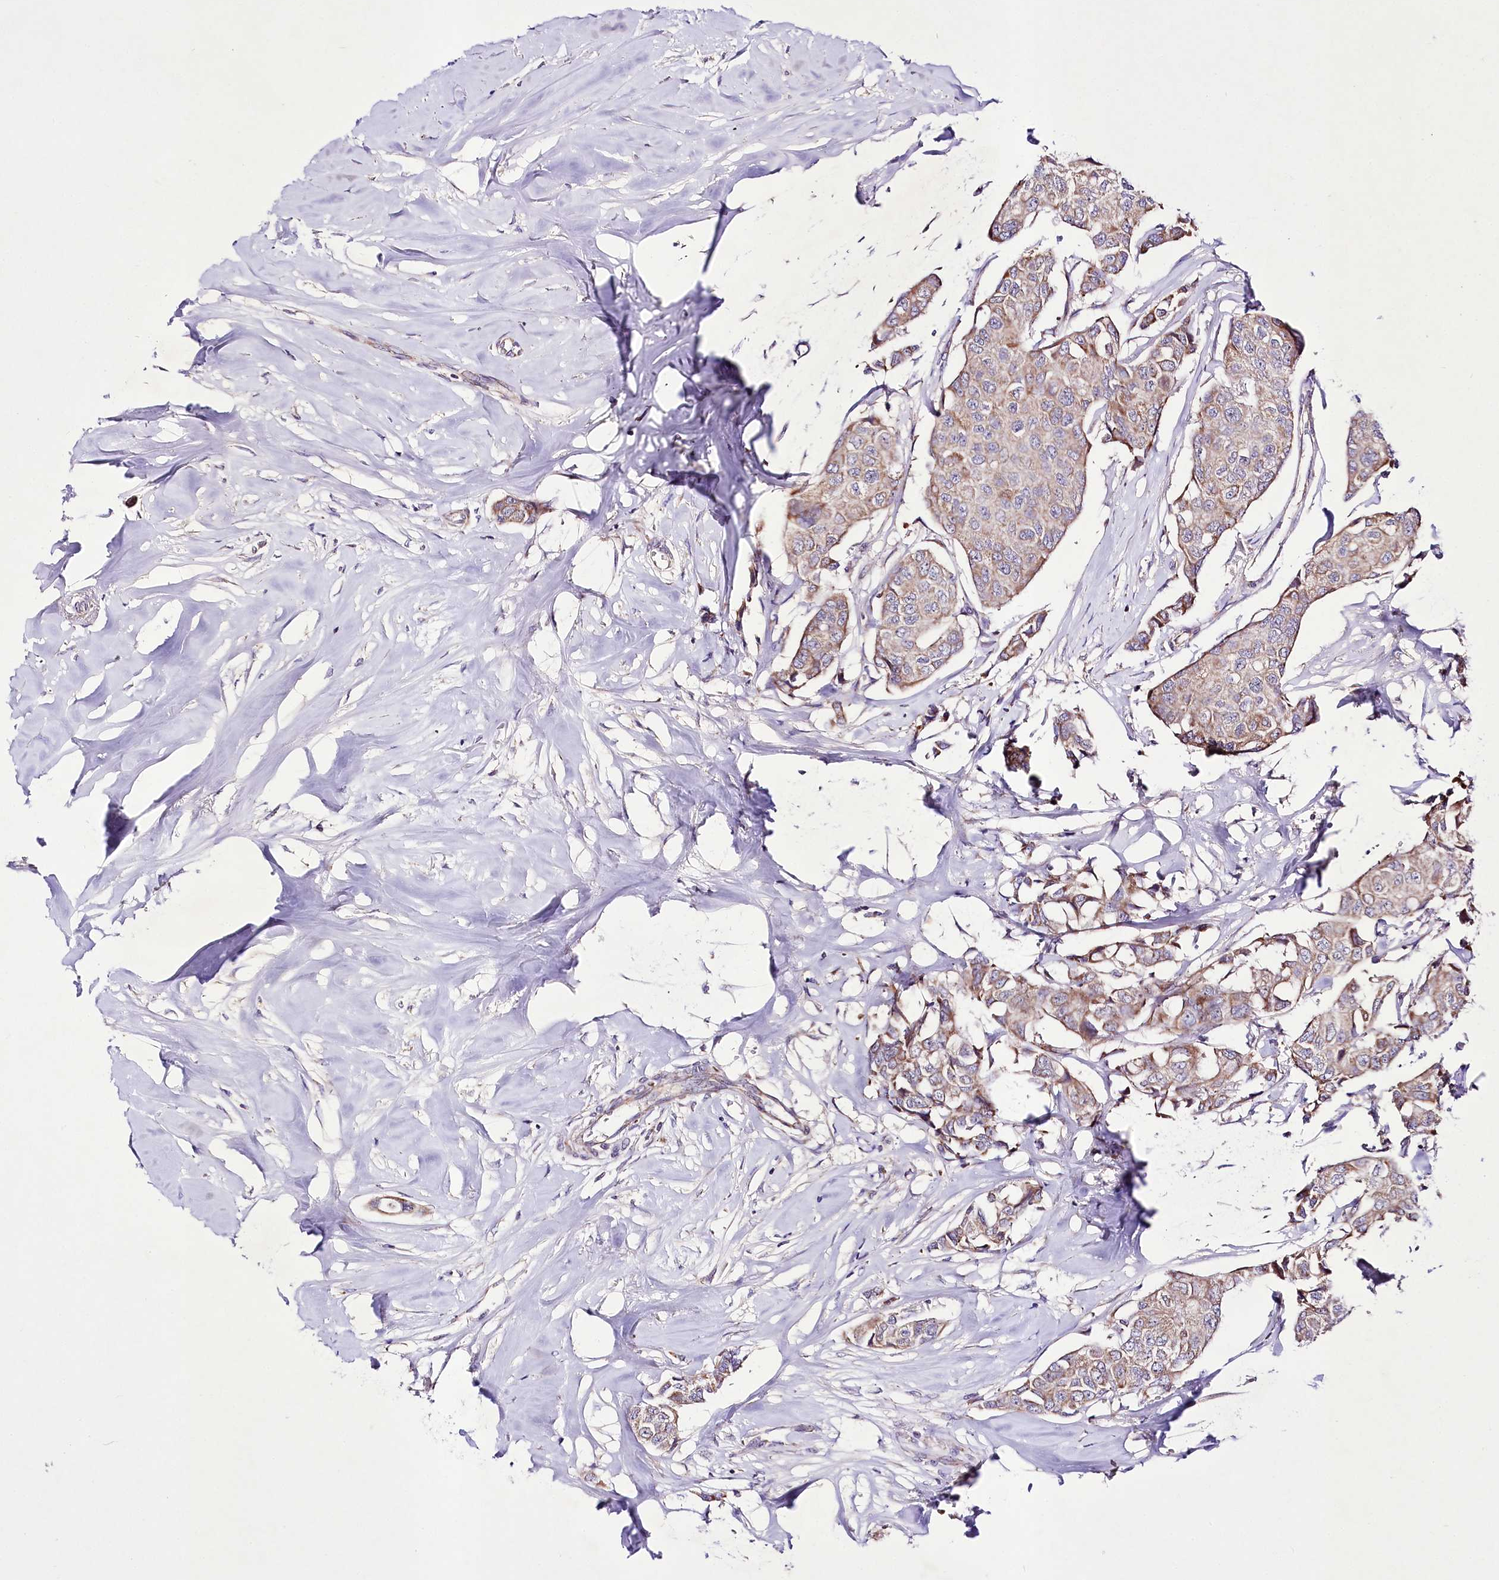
{"staining": {"intensity": "moderate", "quantity": ">75%", "location": "cytoplasmic/membranous"}, "tissue": "breast cancer", "cell_type": "Tumor cells", "image_type": "cancer", "snomed": [{"axis": "morphology", "description": "Duct carcinoma"}, {"axis": "topography", "description": "Breast"}], "caption": "This photomicrograph shows immunohistochemistry staining of human breast cancer (intraductal carcinoma), with medium moderate cytoplasmic/membranous expression in approximately >75% of tumor cells.", "gene": "ATE1", "patient": {"sex": "female", "age": 80}}